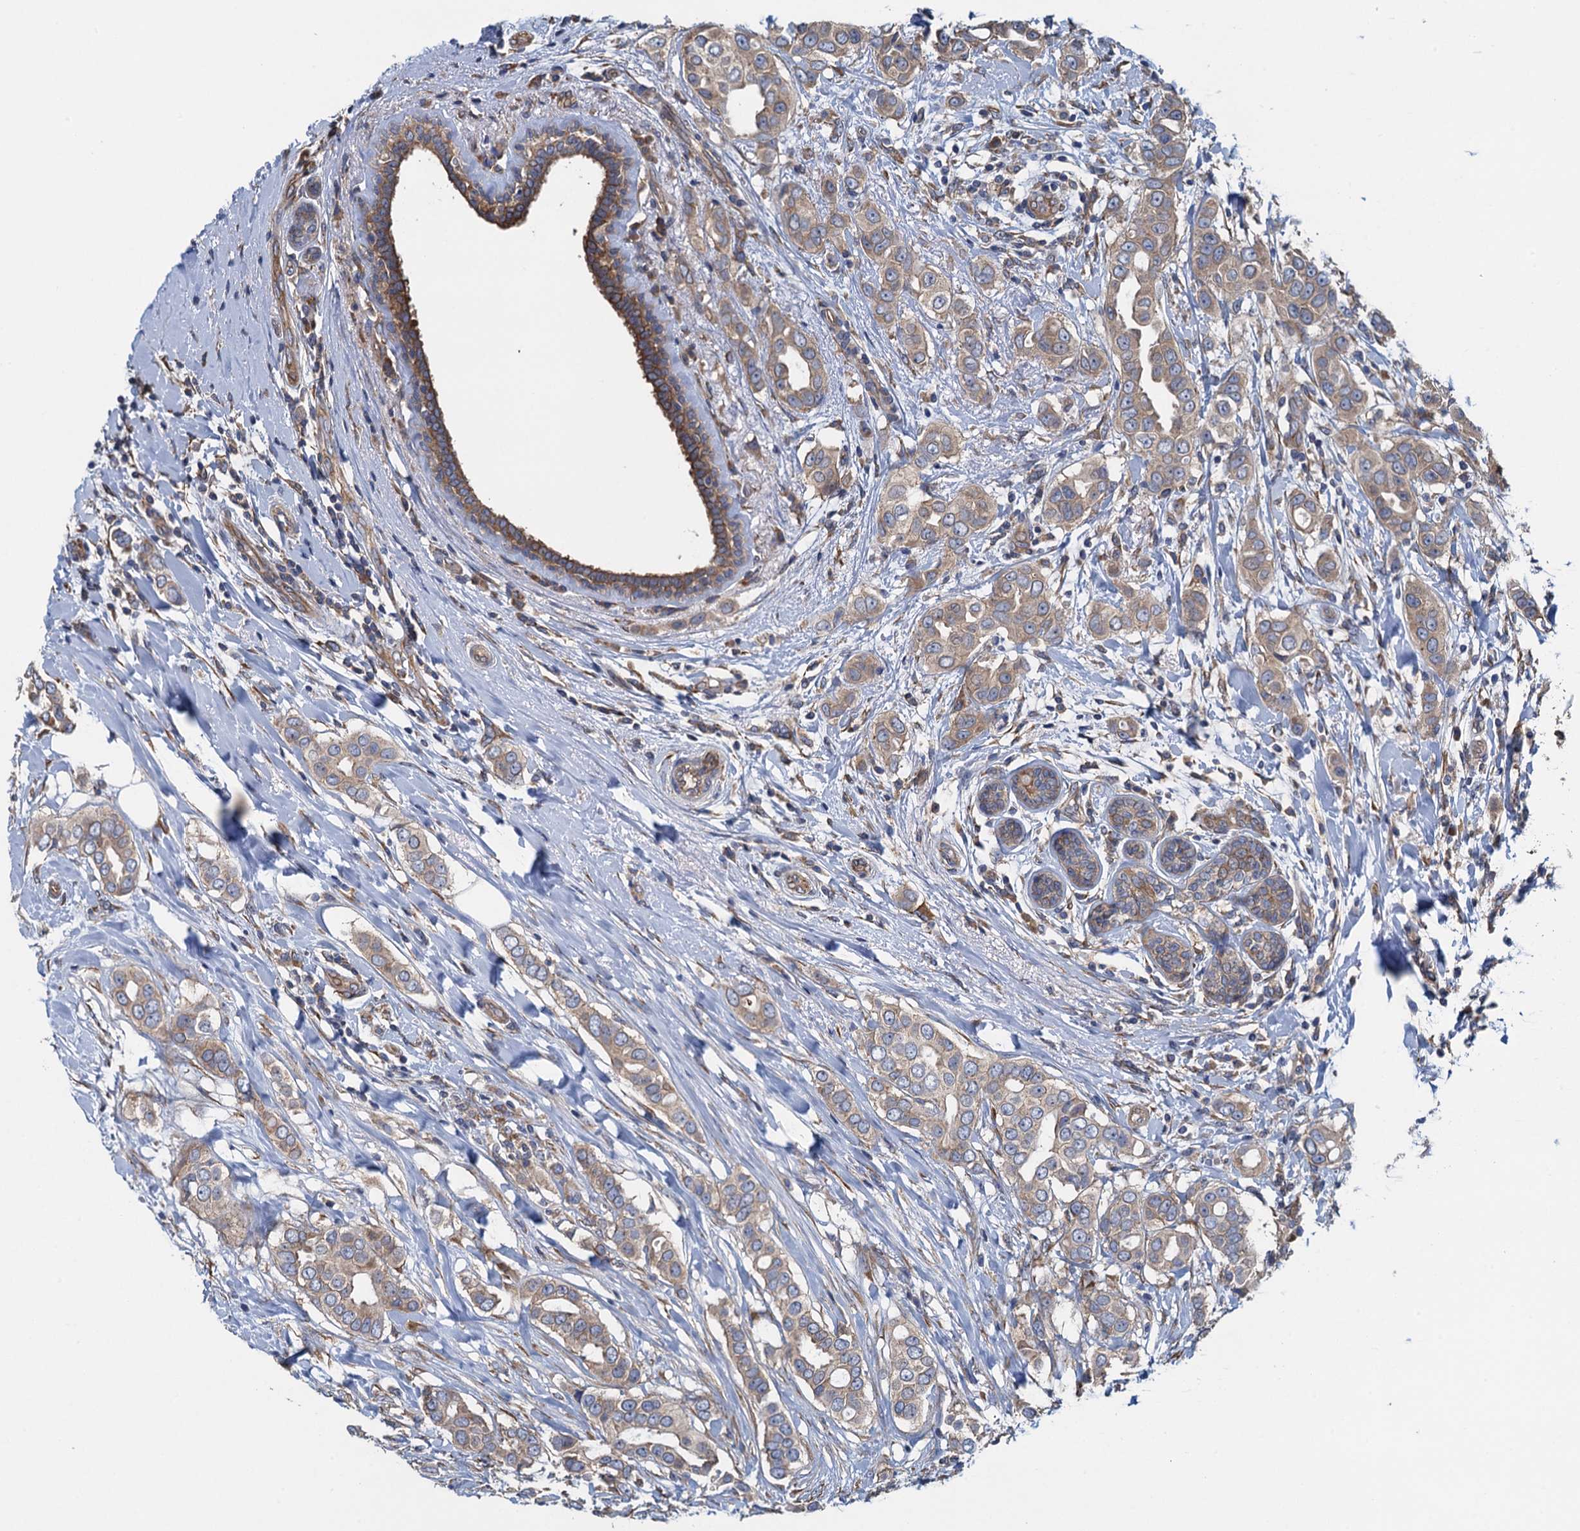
{"staining": {"intensity": "weak", "quantity": "25%-75%", "location": "cytoplasmic/membranous"}, "tissue": "breast cancer", "cell_type": "Tumor cells", "image_type": "cancer", "snomed": [{"axis": "morphology", "description": "Lobular carcinoma"}, {"axis": "topography", "description": "Breast"}], "caption": "High-magnification brightfield microscopy of lobular carcinoma (breast) stained with DAB (3,3'-diaminobenzidine) (brown) and counterstained with hematoxylin (blue). tumor cells exhibit weak cytoplasmic/membranous staining is seen in approximately25%-75% of cells. The protein is shown in brown color, while the nuclei are stained blue.", "gene": "ADCY9", "patient": {"sex": "female", "age": 51}}